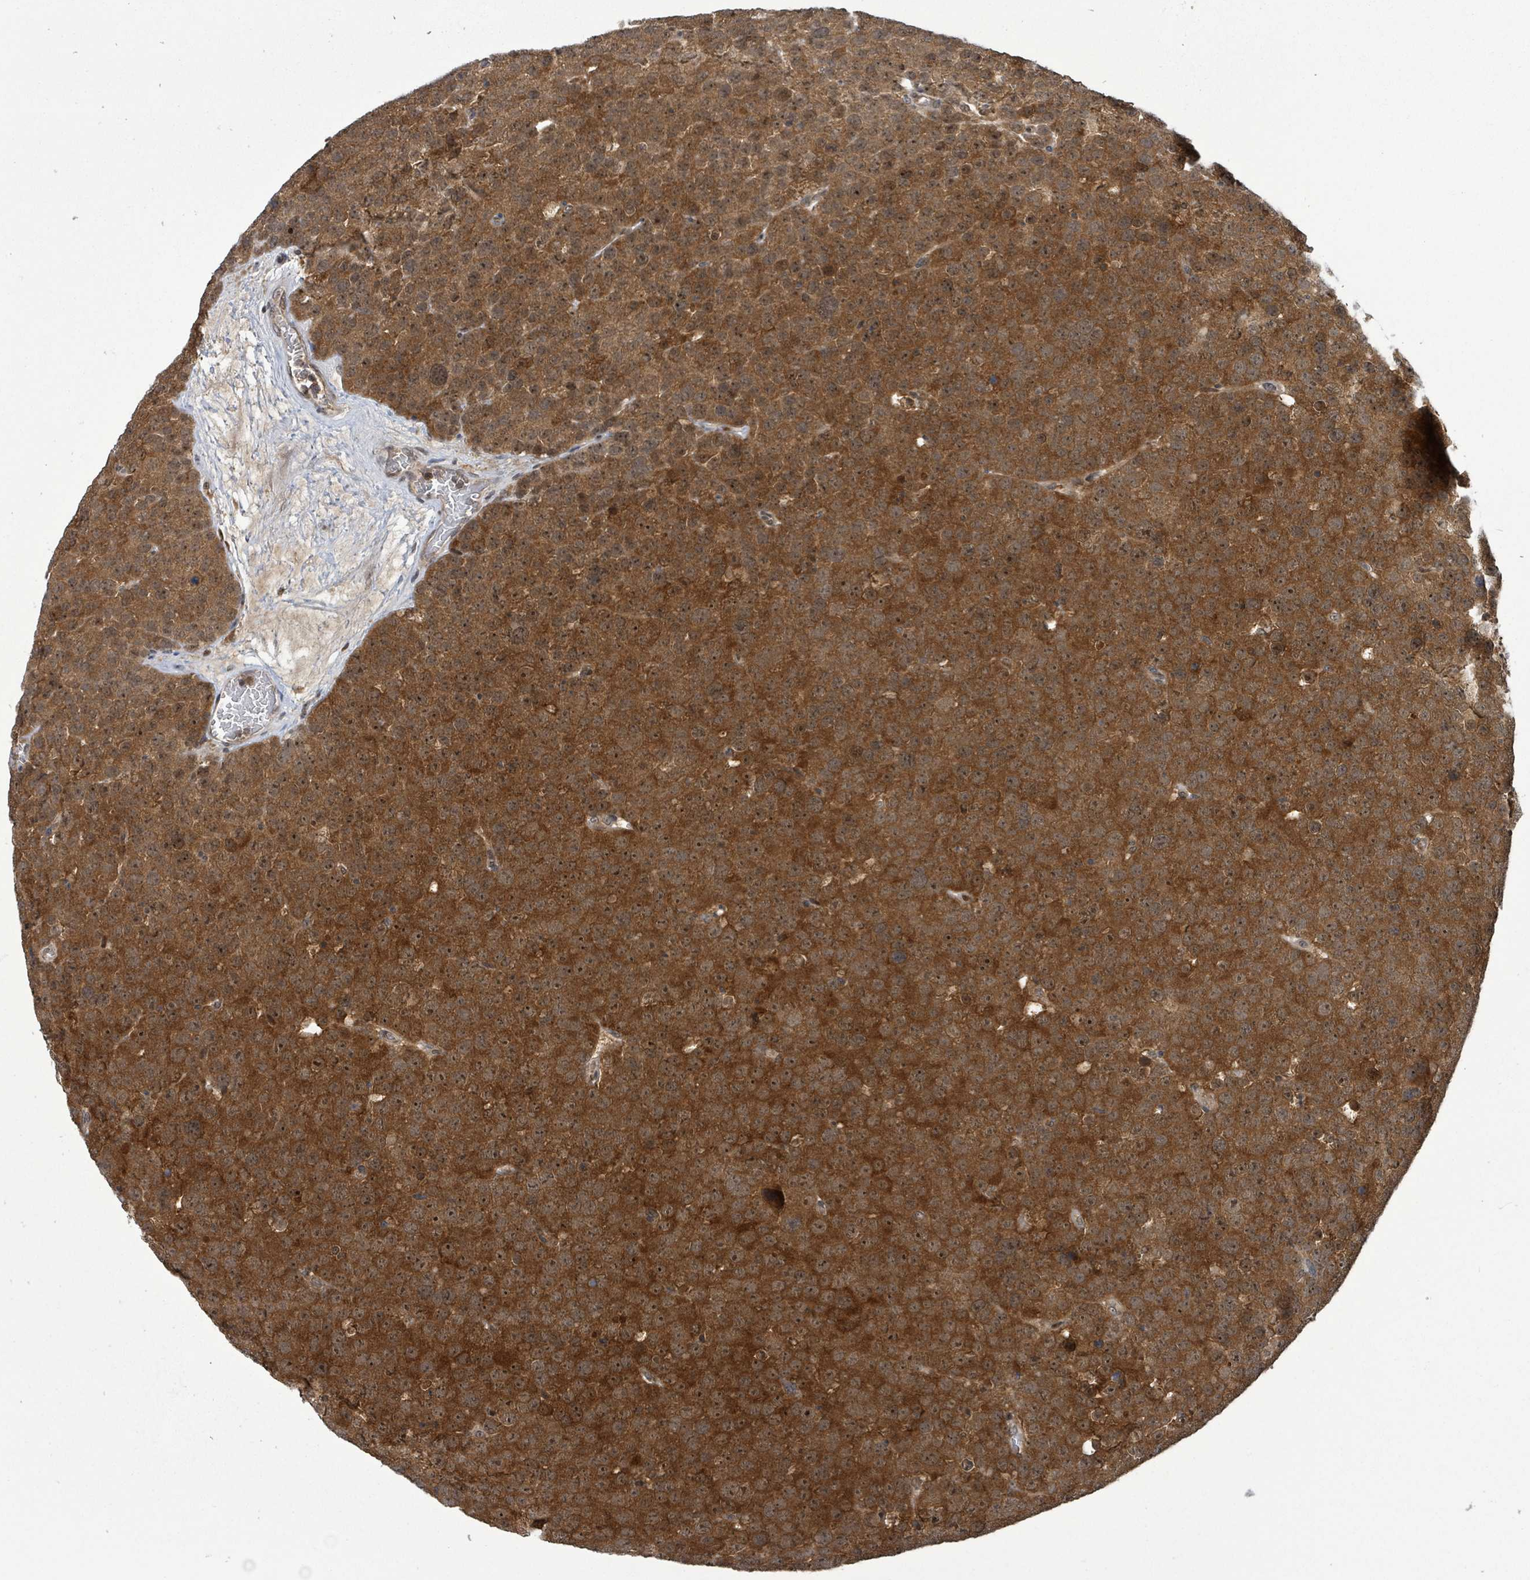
{"staining": {"intensity": "strong", "quantity": ">75%", "location": "cytoplasmic/membranous,nuclear"}, "tissue": "testis cancer", "cell_type": "Tumor cells", "image_type": "cancer", "snomed": [{"axis": "morphology", "description": "Seminoma, NOS"}, {"axis": "topography", "description": "Testis"}], "caption": "Immunohistochemical staining of testis seminoma reveals high levels of strong cytoplasmic/membranous and nuclear positivity in about >75% of tumor cells.", "gene": "FBXO6", "patient": {"sex": "male", "age": 71}}